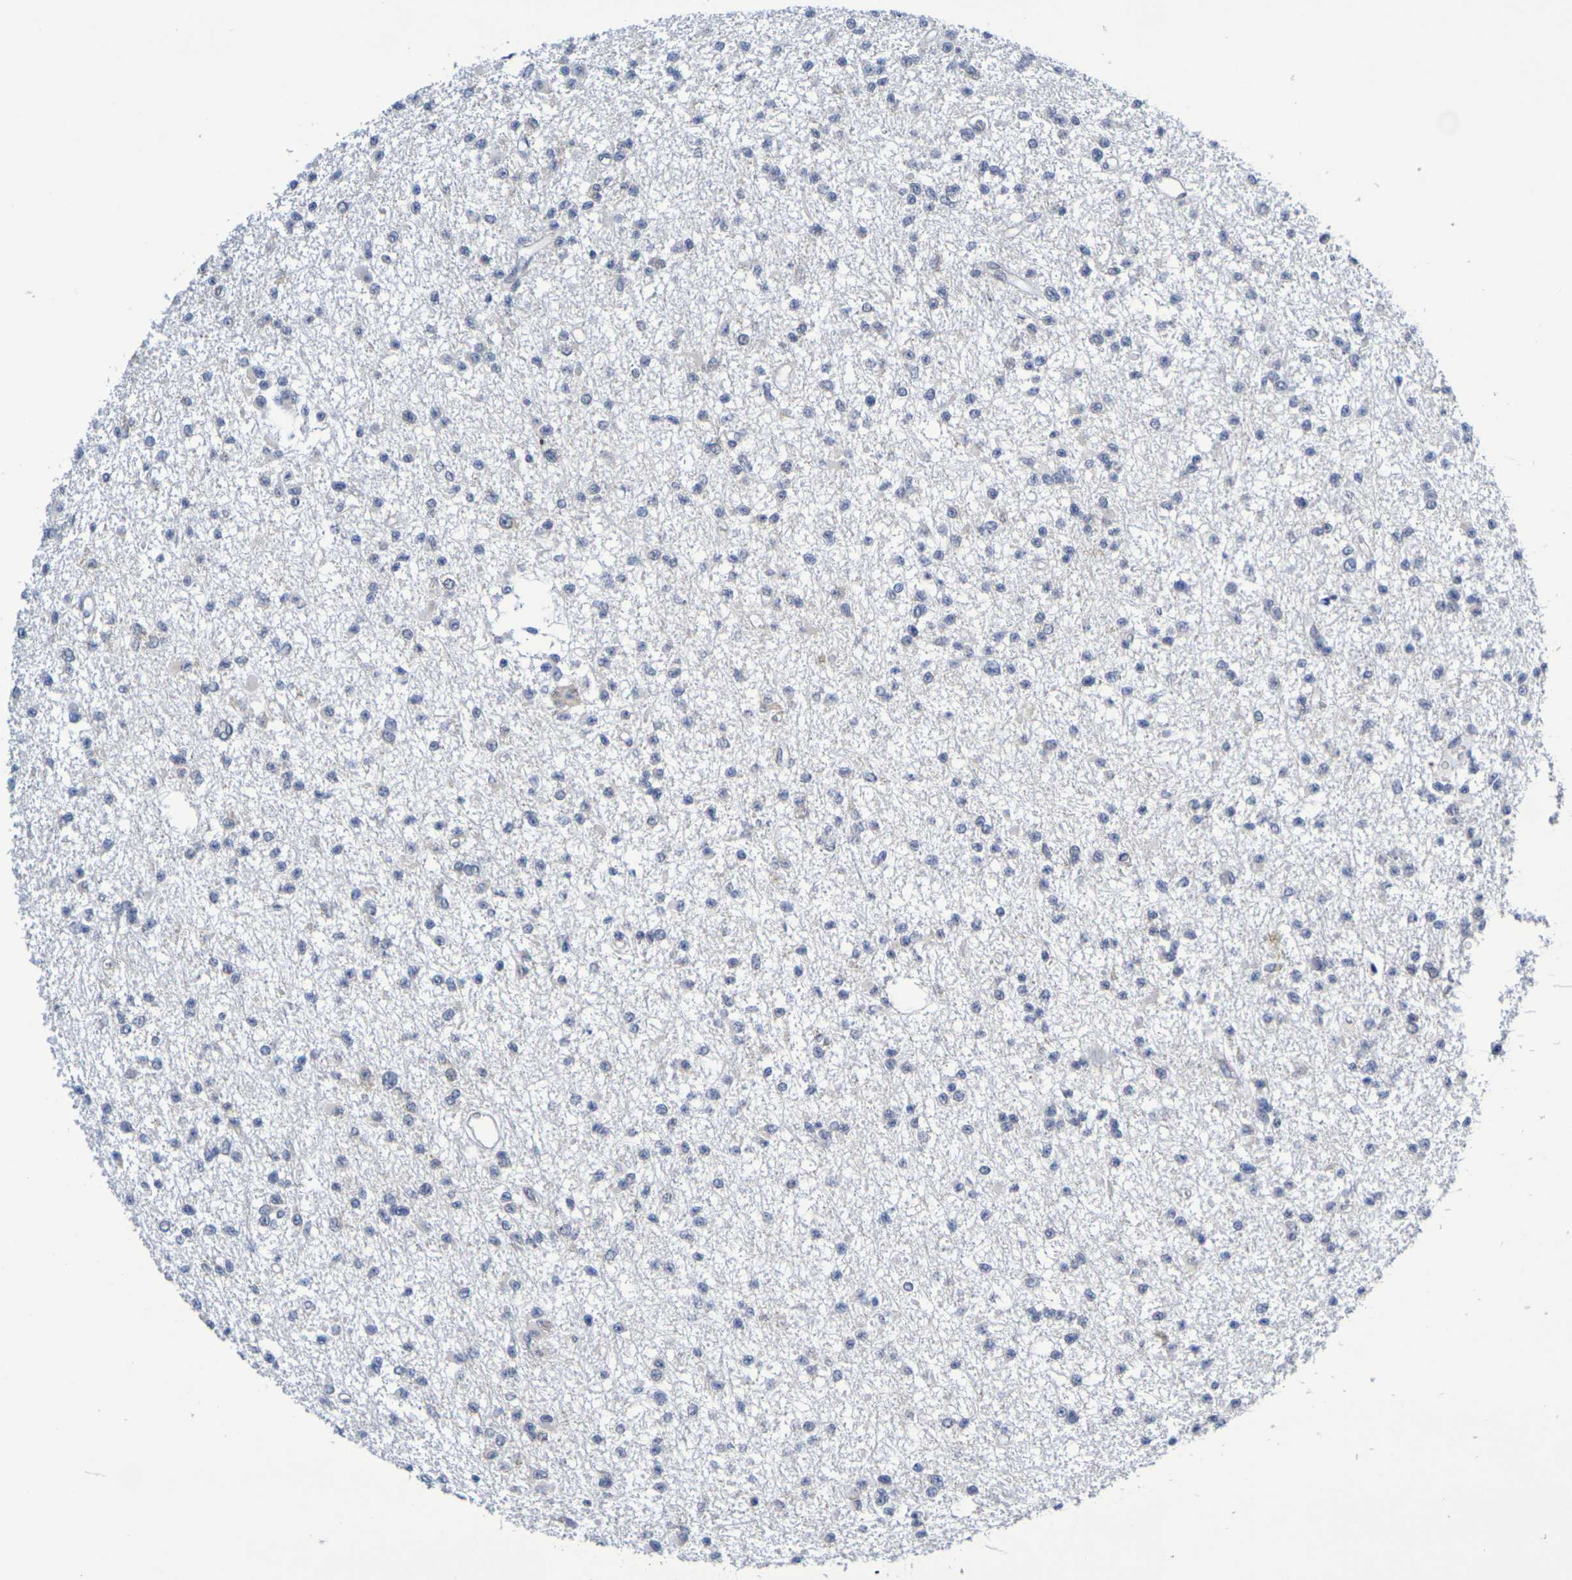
{"staining": {"intensity": "negative", "quantity": "none", "location": "none"}, "tissue": "glioma", "cell_type": "Tumor cells", "image_type": "cancer", "snomed": [{"axis": "morphology", "description": "Glioma, malignant, Low grade"}, {"axis": "topography", "description": "Brain"}], "caption": "Tumor cells show no significant staining in malignant glioma (low-grade).", "gene": "CHRNB1", "patient": {"sex": "female", "age": 22}}